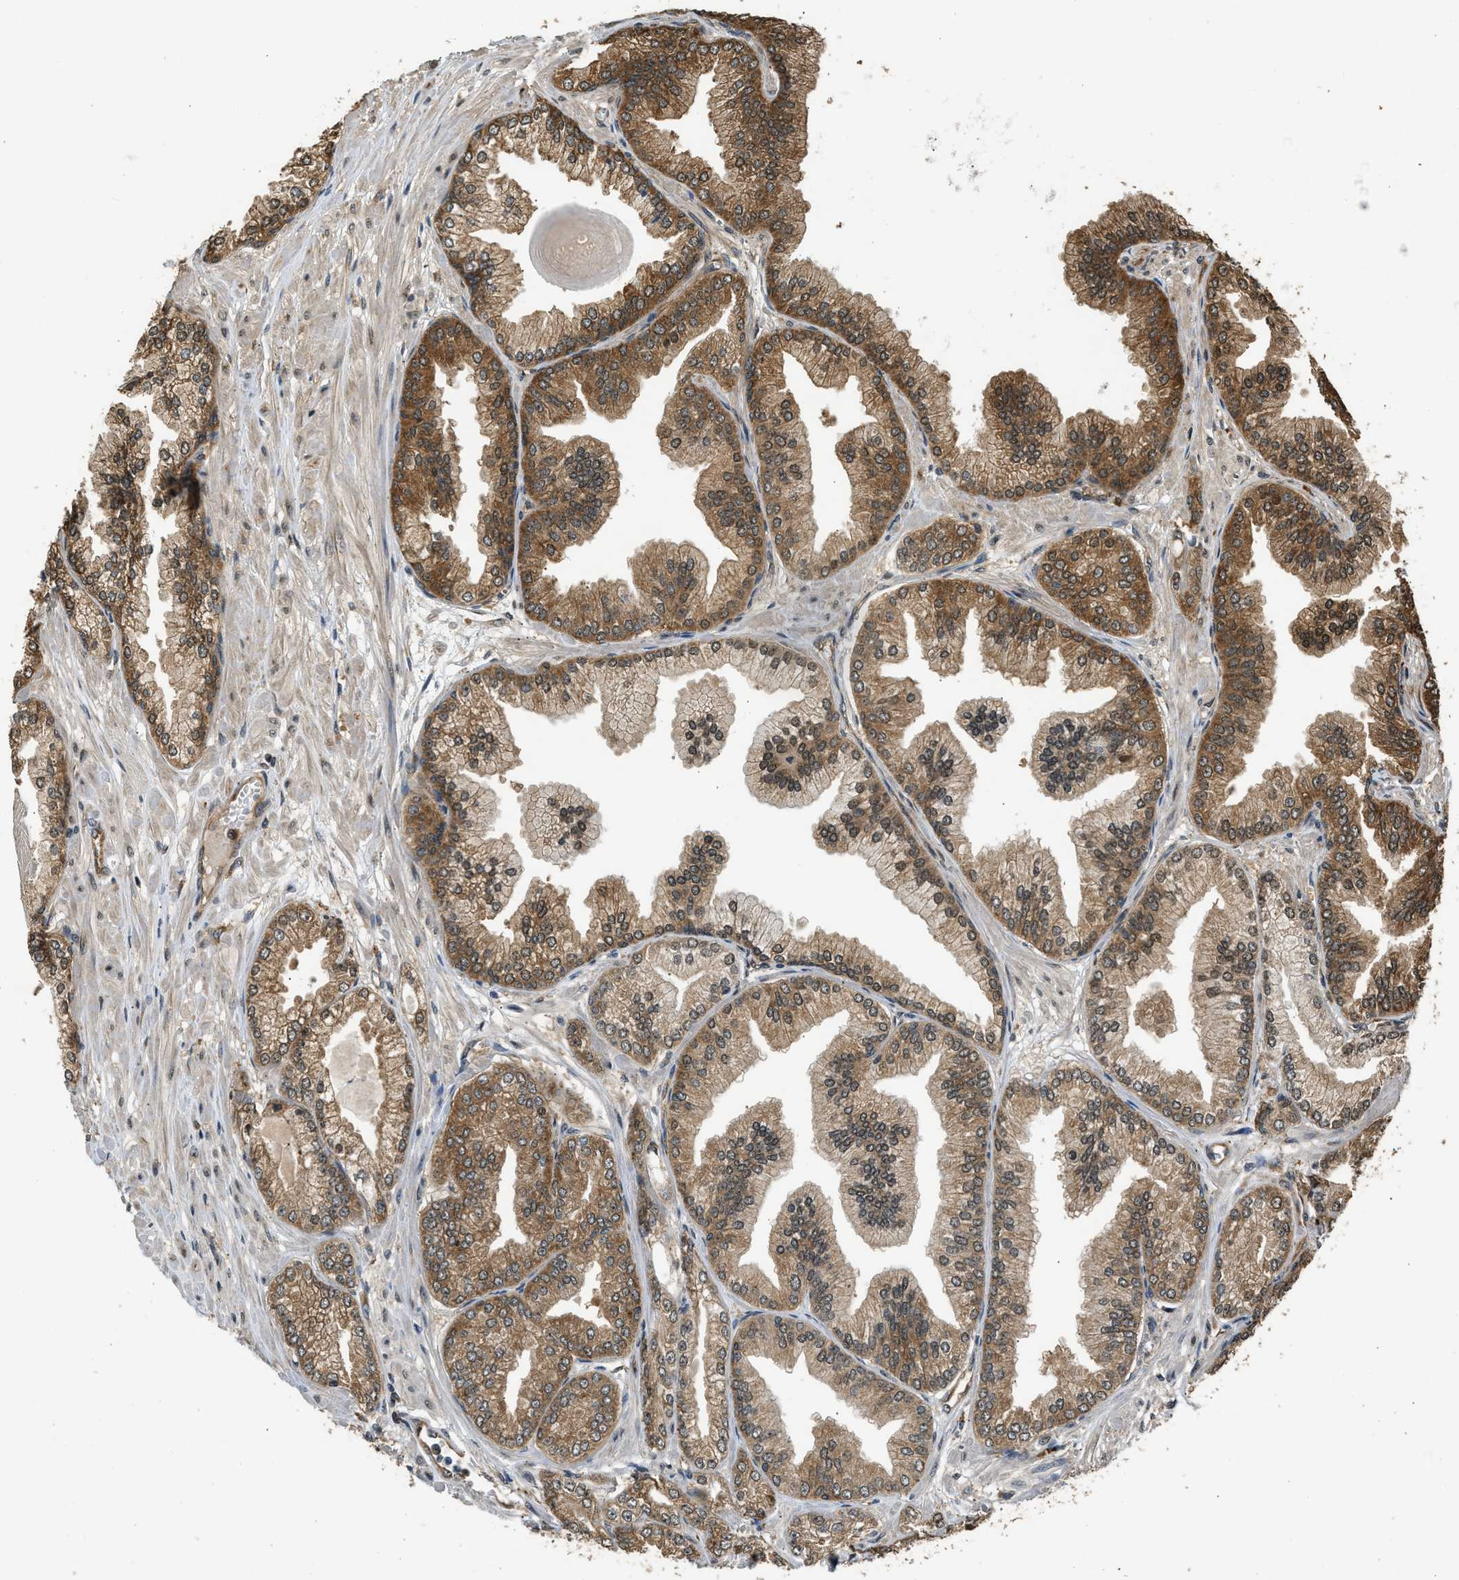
{"staining": {"intensity": "moderate", "quantity": ">75%", "location": "cytoplasmic/membranous"}, "tissue": "prostate cancer", "cell_type": "Tumor cells", "image_type": "cancer", "snomed": [{"axis": "morphology", "description": "Adenocarcinoma, Low grade"}, {"axis": "topography", "description": "Prostate"}], "caption": "Protein positivity by immunohistochemistry shows moderate cytoplasmic/membranous positivity in approximately >75% of tumor cells in low-grade adenocarcinoma (prostate).", "gene": "SLC36A4", "patient": {"sex": "male", "age": 52}}